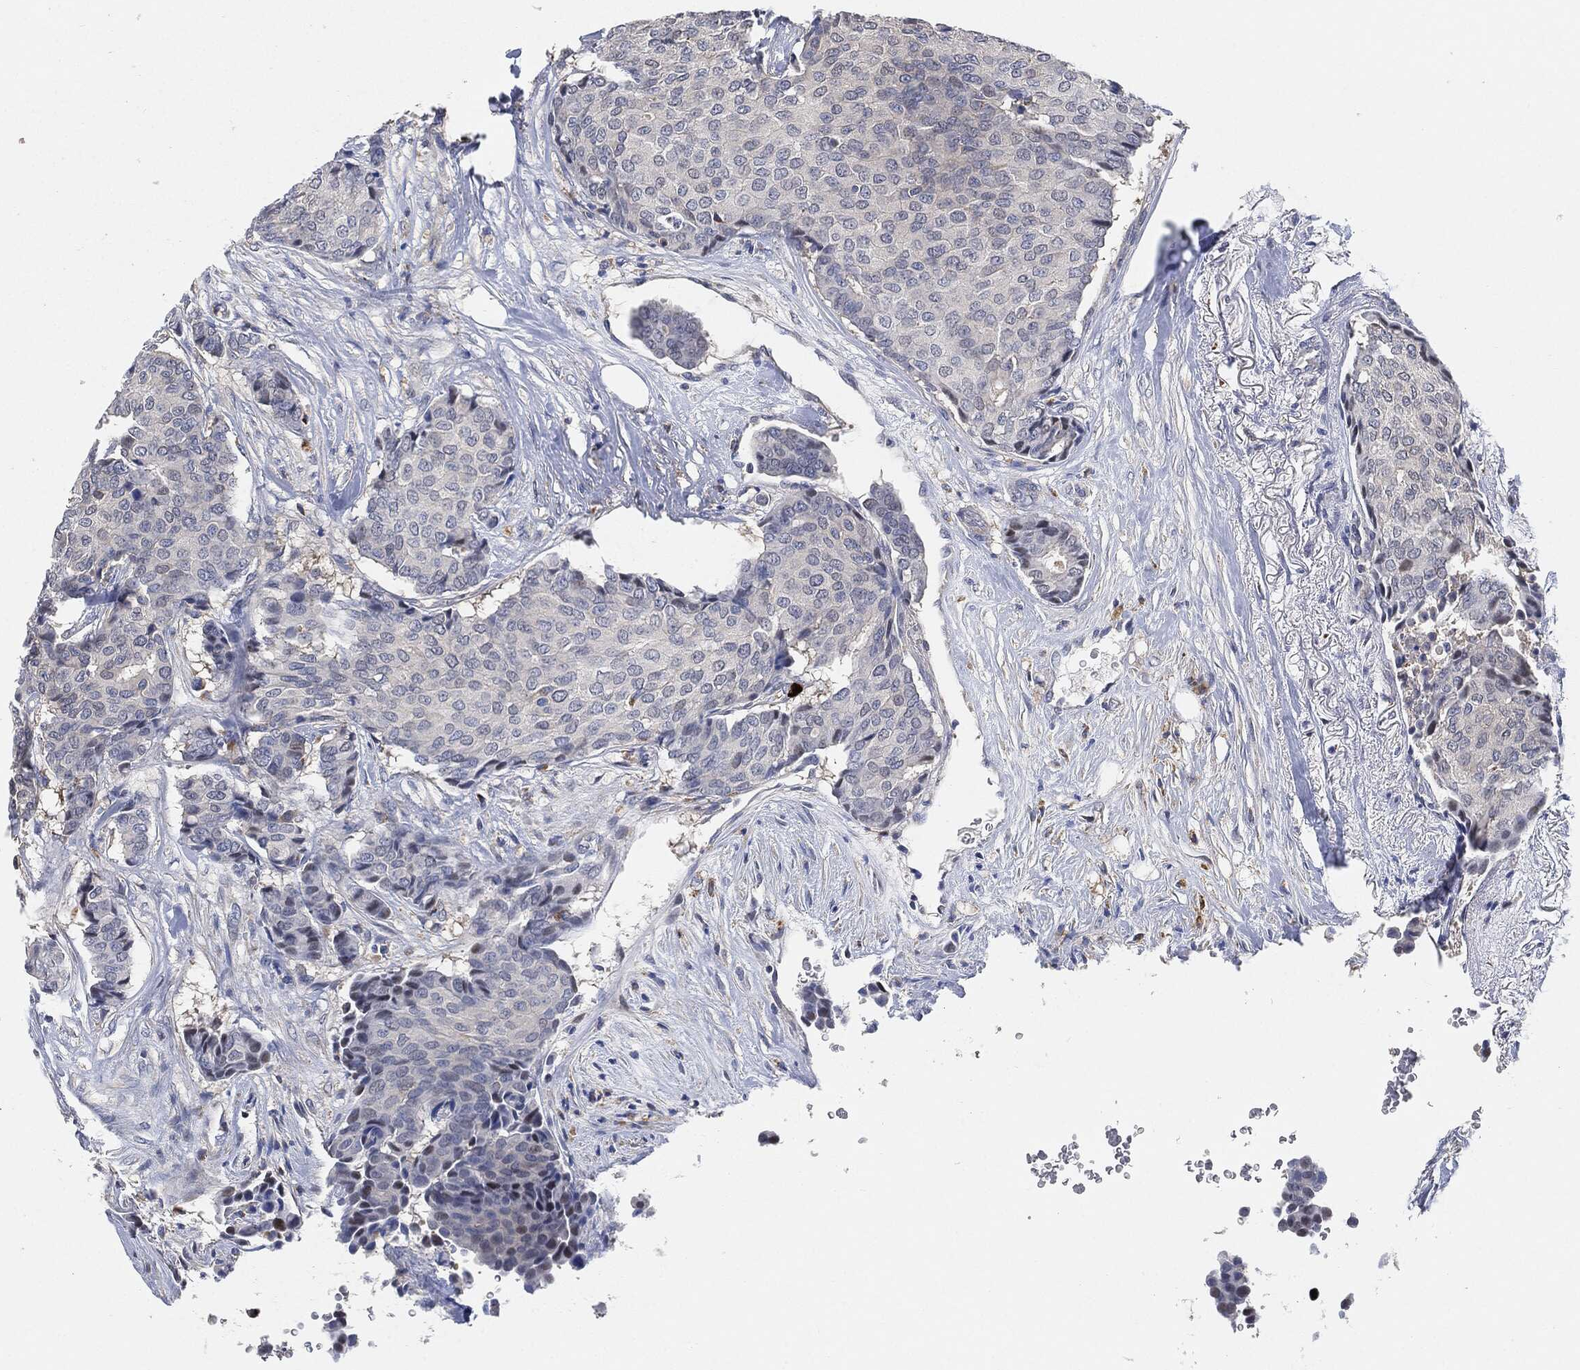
{"staining": {"intensity": "negative", "quantity": "none", "location": "none"}, "tissue": "breast cancer", "cell_type": "Tumor cells", "image_type": "cancer", "snomed": [{"axis": "morphology", "description": "Duct carcinoma"}, {"axis": "topography", "description": "Breast"}], "caption": "Human breast cancer stained for a protein using immunohistochemistry reveals no positivity in tumor cells.", "gene": "VSIG4", "patient": {"sex": "female", "age": 75}}